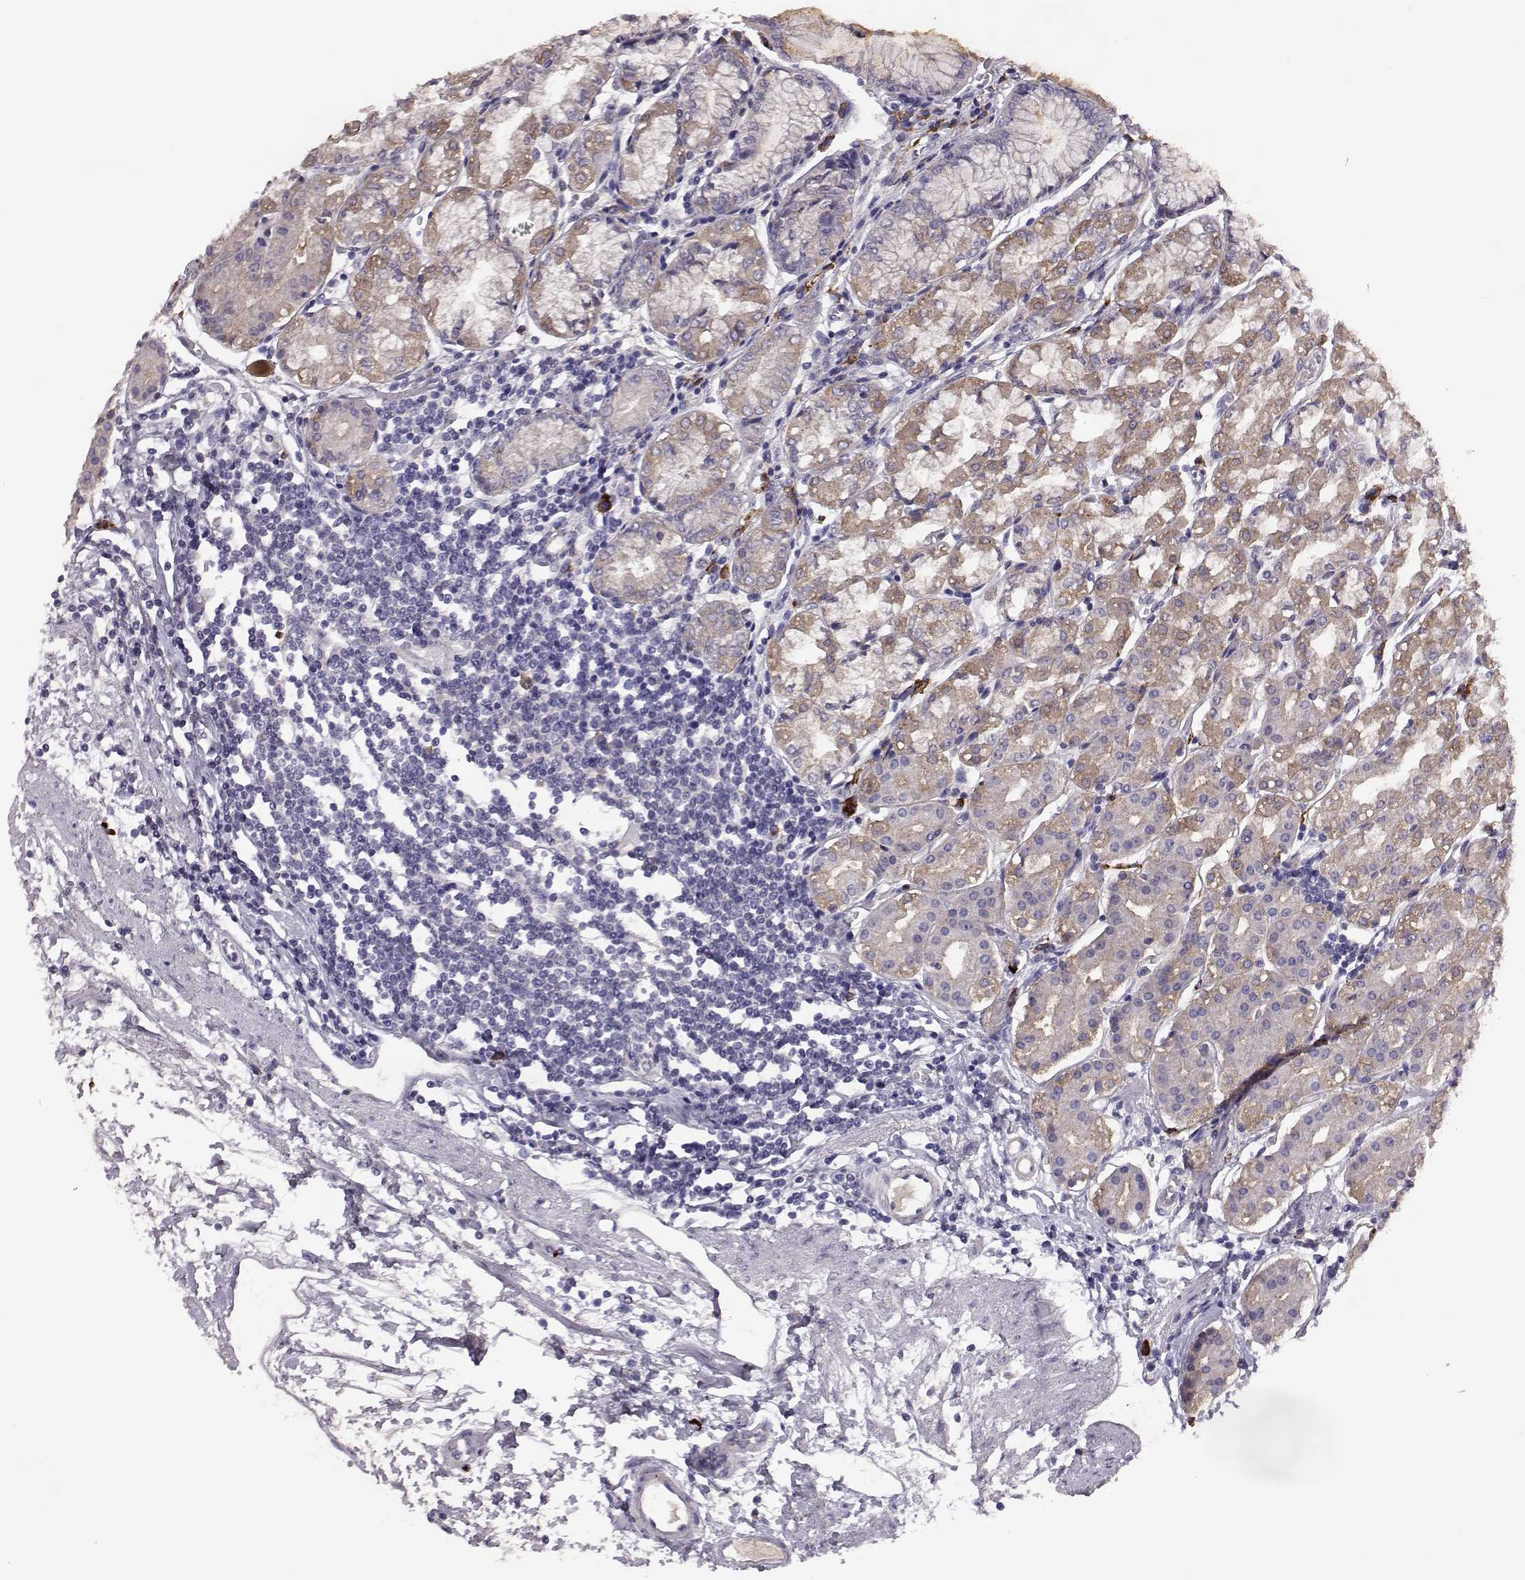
{"staining": {"intensity": "weak", "quantity": "25%-75%", "location": "cytoplasmic/membranous"}, "tissue": "stomach", "cell_type": "Glandular cells", "image_type": "normal", "snomed": [{"axis": "morphology", "description": "Normal tissue, NOS"}, {"axis": "topography", "description": "Skeletal muscle"}, {"axis": "topography", "description": "Stomach"}], "caption": "Stomach stained with IHC displays weak cytoplasmic/membranous expression in approximately 25%-75% of glandular cells. (DAB IHC, brown staining for protein, blue staining for nuclei).", "gene": "ADGRG5", "patient": {"sex": "female", "age": 57}}